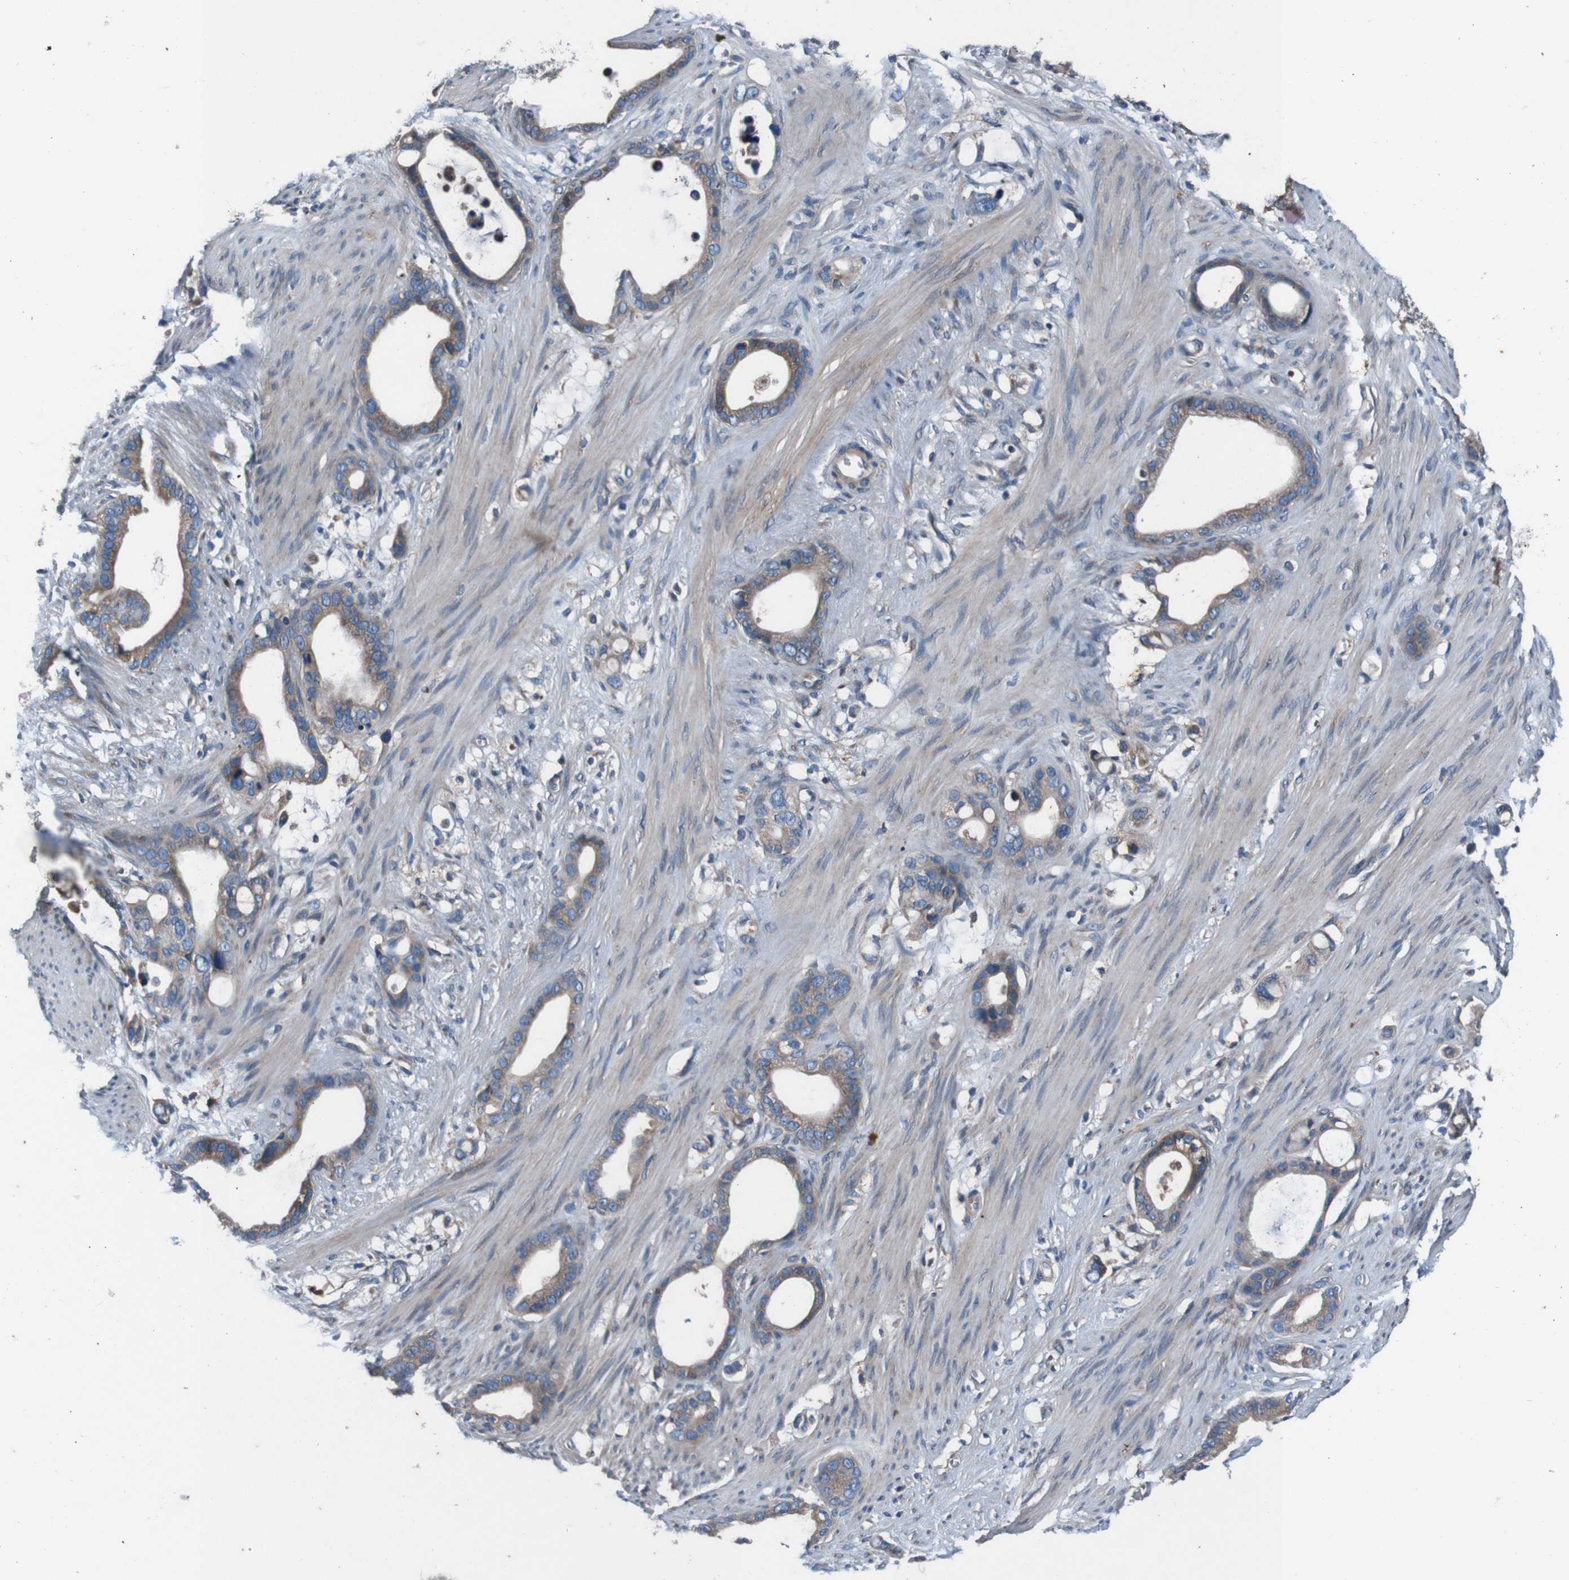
{"staining": {"intensity": "moderate", "quantity": "25%-75%", "location": "cytoplasmic/membranous"}, "tissue": "stomach cancer", "cell_type": "Tumor cells", "image_type": "cancer", "snomed": [{"axis": "morphology", "description": "Adenocarcinoma, NOS"}, {"axis": "topography", "description": "Stomach"}], "caption": "Adenocarcinoma (stomach) stained for a protein exhibits moderate cytoplasmic/membranous positivity in tumor cells.", "gene": "RAB5B", "patient": {"sex": "female", "age": 75}}